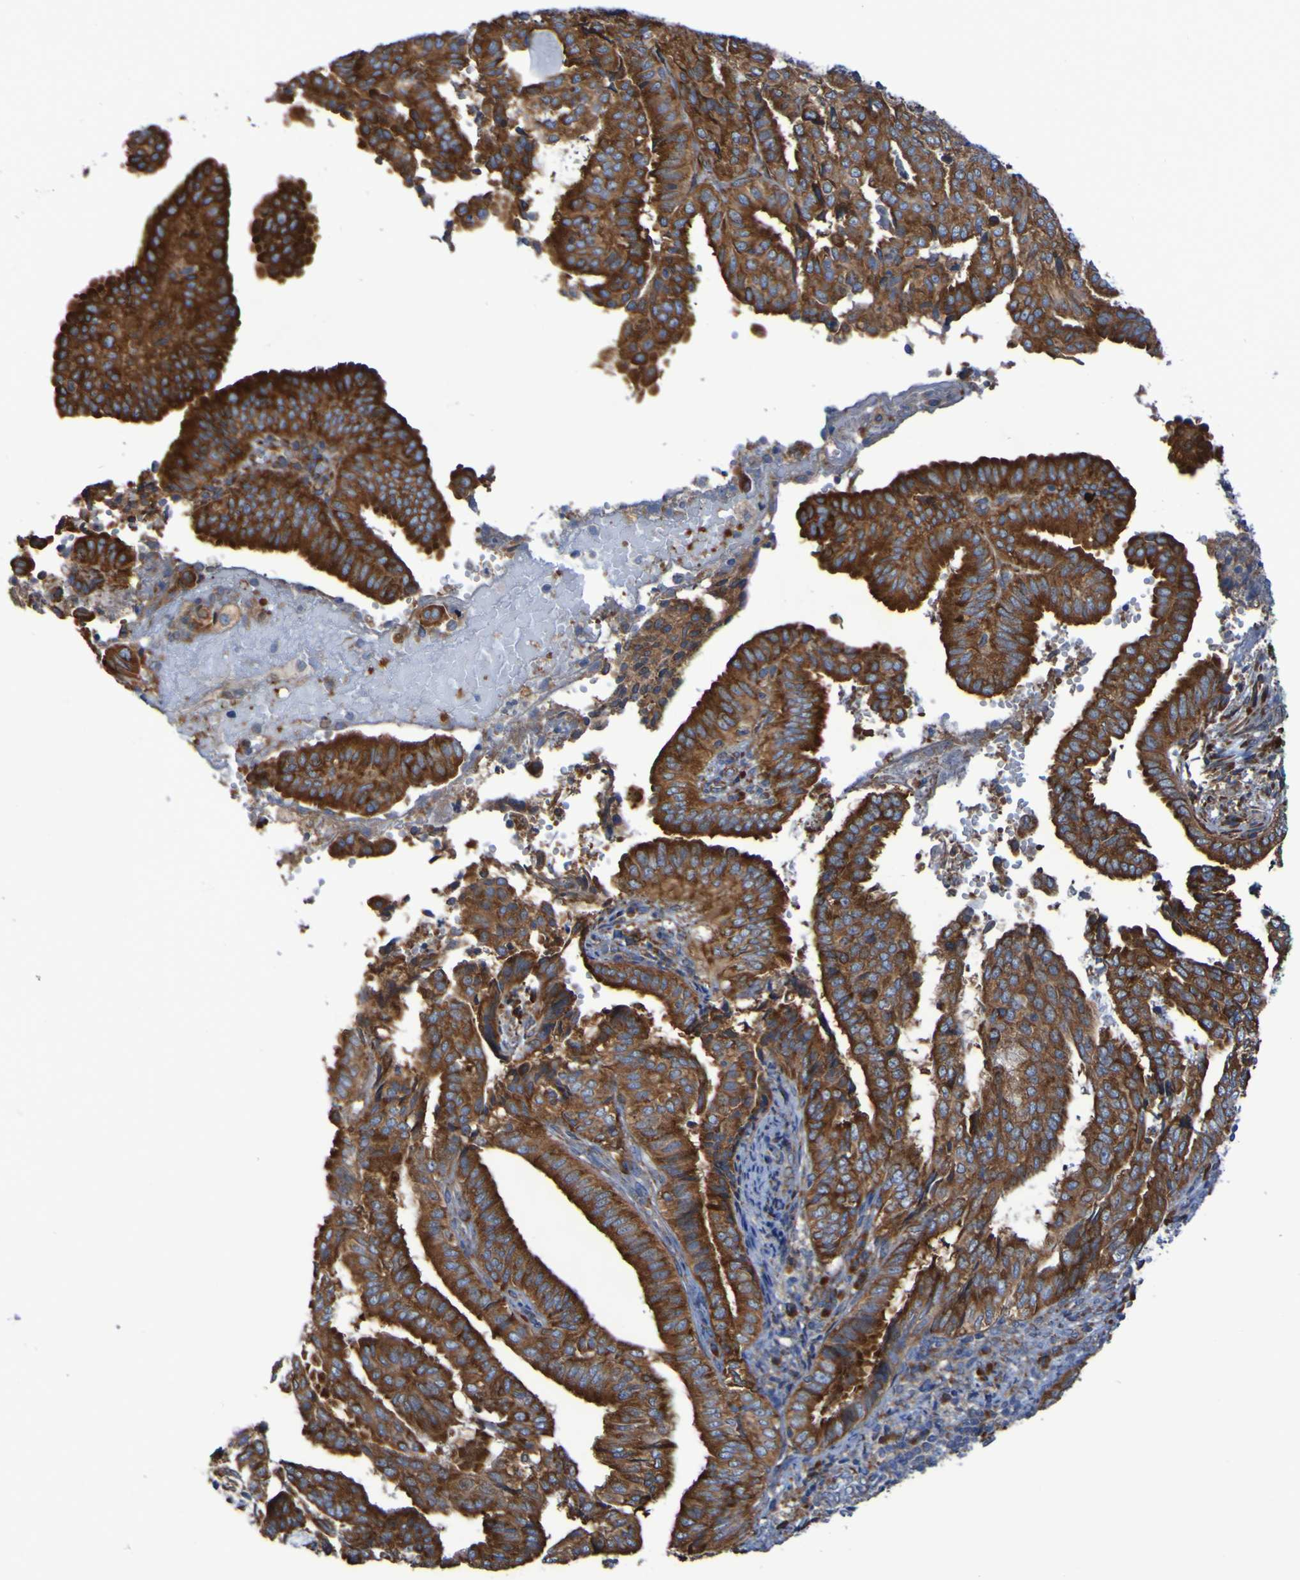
{"staining": {"intensity": "strong", "quantity": ">75%", "location": "cytoplasmic/membranous"}, "tissue": "endometrial cancer", "cell_type": "Tumor cells", "image_type": "cancer", "snomed": [{"axis": "morphology", "description": "Adenocarcinoma, NOS"}, {"axis": "topography", "description": "Endometrium"}], "caption": "Brown immunohistochemical staining in adenocarcinoma (endometrial) shows strong cytoplasmic/membranous expression in approximately >75% of tumor cells.", "gene": "FKBP3", "patient": {"sex": "female", "age": 58}}